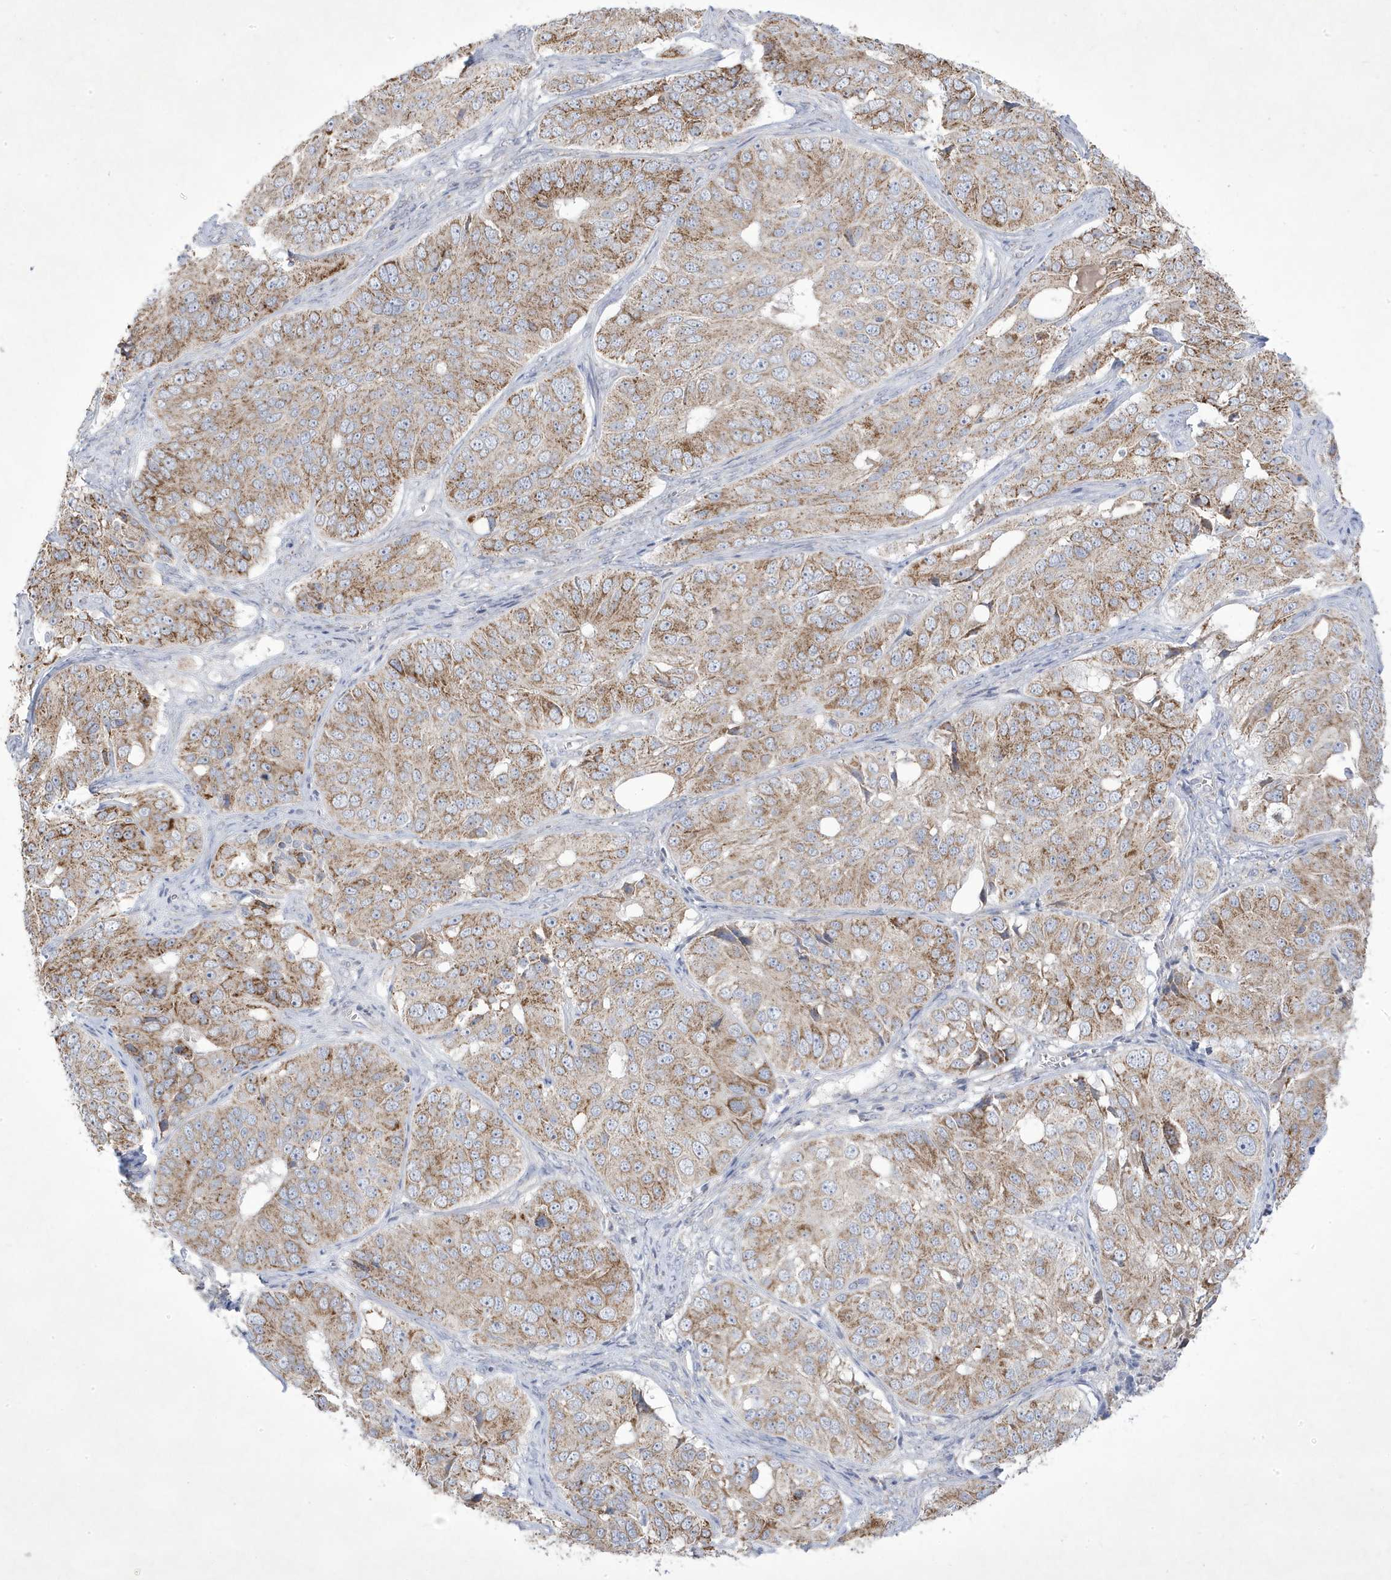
{"staining": {"intensity": "moderate", "quantity": ">75%", "location": "cytoplasmic/membranous"}, "tissue": "ovarian cancer", "cell_type": "Tumor cells", "image_type": "cancer", "snomed": [{"axis": "morphology", "description": "Carcinoma, endometroid"}, {"axis": "topography", "description": "Ovary"}], "caption": "Ovarian cancer was stained to show a protein in brown. There is medium levels of moderate cytoplasmic/membranous positivity in approximately >75% of tumor cells.", "gene": "ADAMTSL3", "patient": {"sex": "female", "age": 51}}